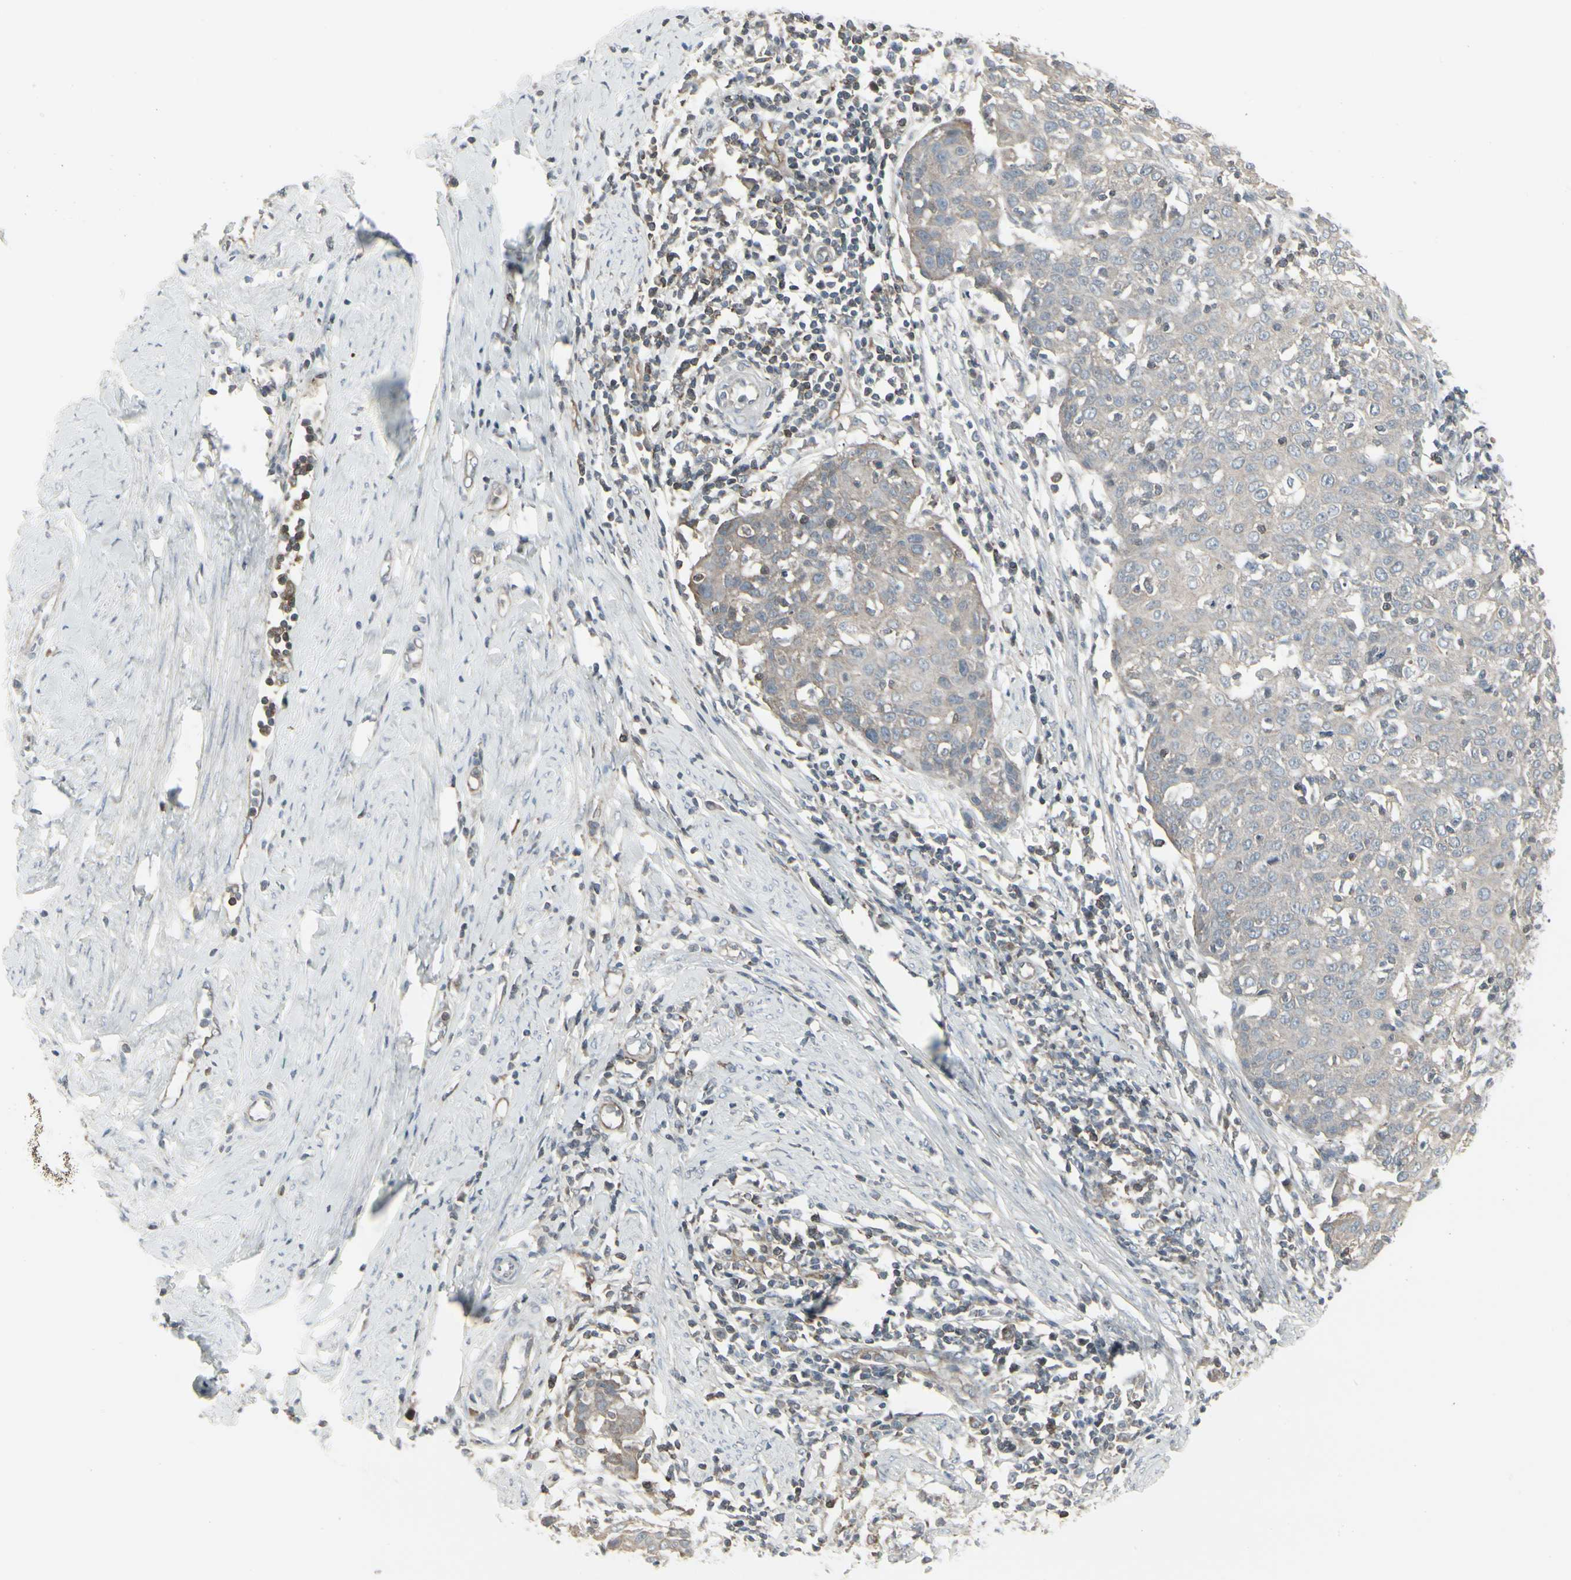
{"staining": {"intensity": "weak", "quantity": ">75%", "location": "cytoplasmic/membranous"}, "tissue": "cervical cancer", "cell_type": "Tumor cells", "image_type": "cancer", "snomed": [{"axis": "morphology", "description": "Squamous cell carcinoma, NOS"}, {"axis": "topography", "description": "Cervix"}], "caption": "This photomicrograph exhibits squamous cell carcinoma (cervical) stained with immunohistochemistry (IHC) to label a protein in brown. The cytoplasmic/membranous of tumor cells show weak positivity for the protein. Nuclei are counter-stained blue.", "gene": "EPS15", "patient": {"sex": "female", "age": 38}}